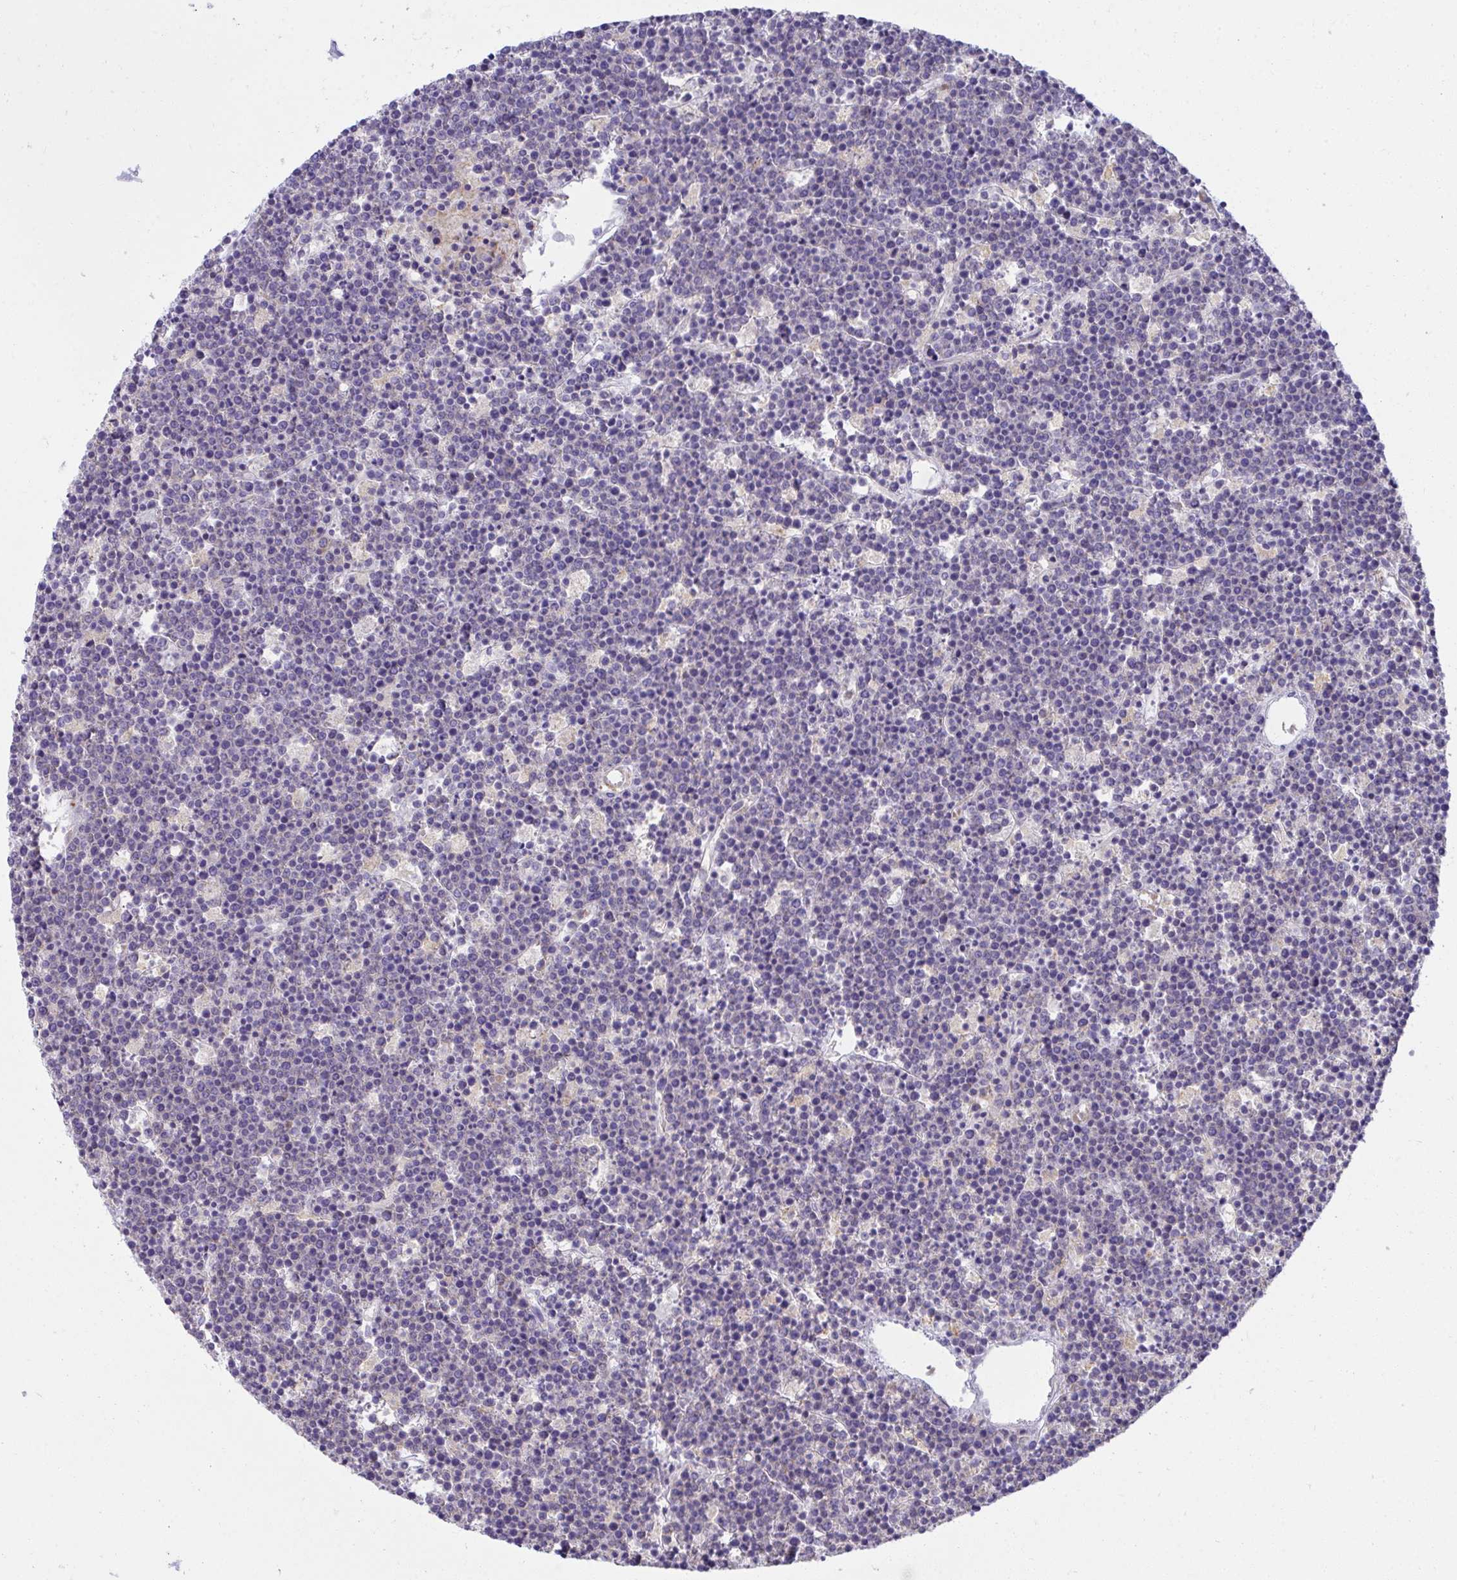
{"staining": {"intensity": "negative", "quantity": "none", "location": "none"}, "tissue": "lymphoma", "cell_type": "Tumor cells", "image_type": "cancer", "snomed": [{"axis": "morphology", "description": "Malignant lymphoma, non-Hodgkin's type, High grade"}, {"axis": "topography", "description": "Ovary"}], "caption": "Immunohistochemical staining of human malignant lymphoma, non-Hodgkin's type (high-grade) demonstrates no significant staining in tumor cells.", "gene": "FASLG", "patient": {"sex": "female", "age": 56}}